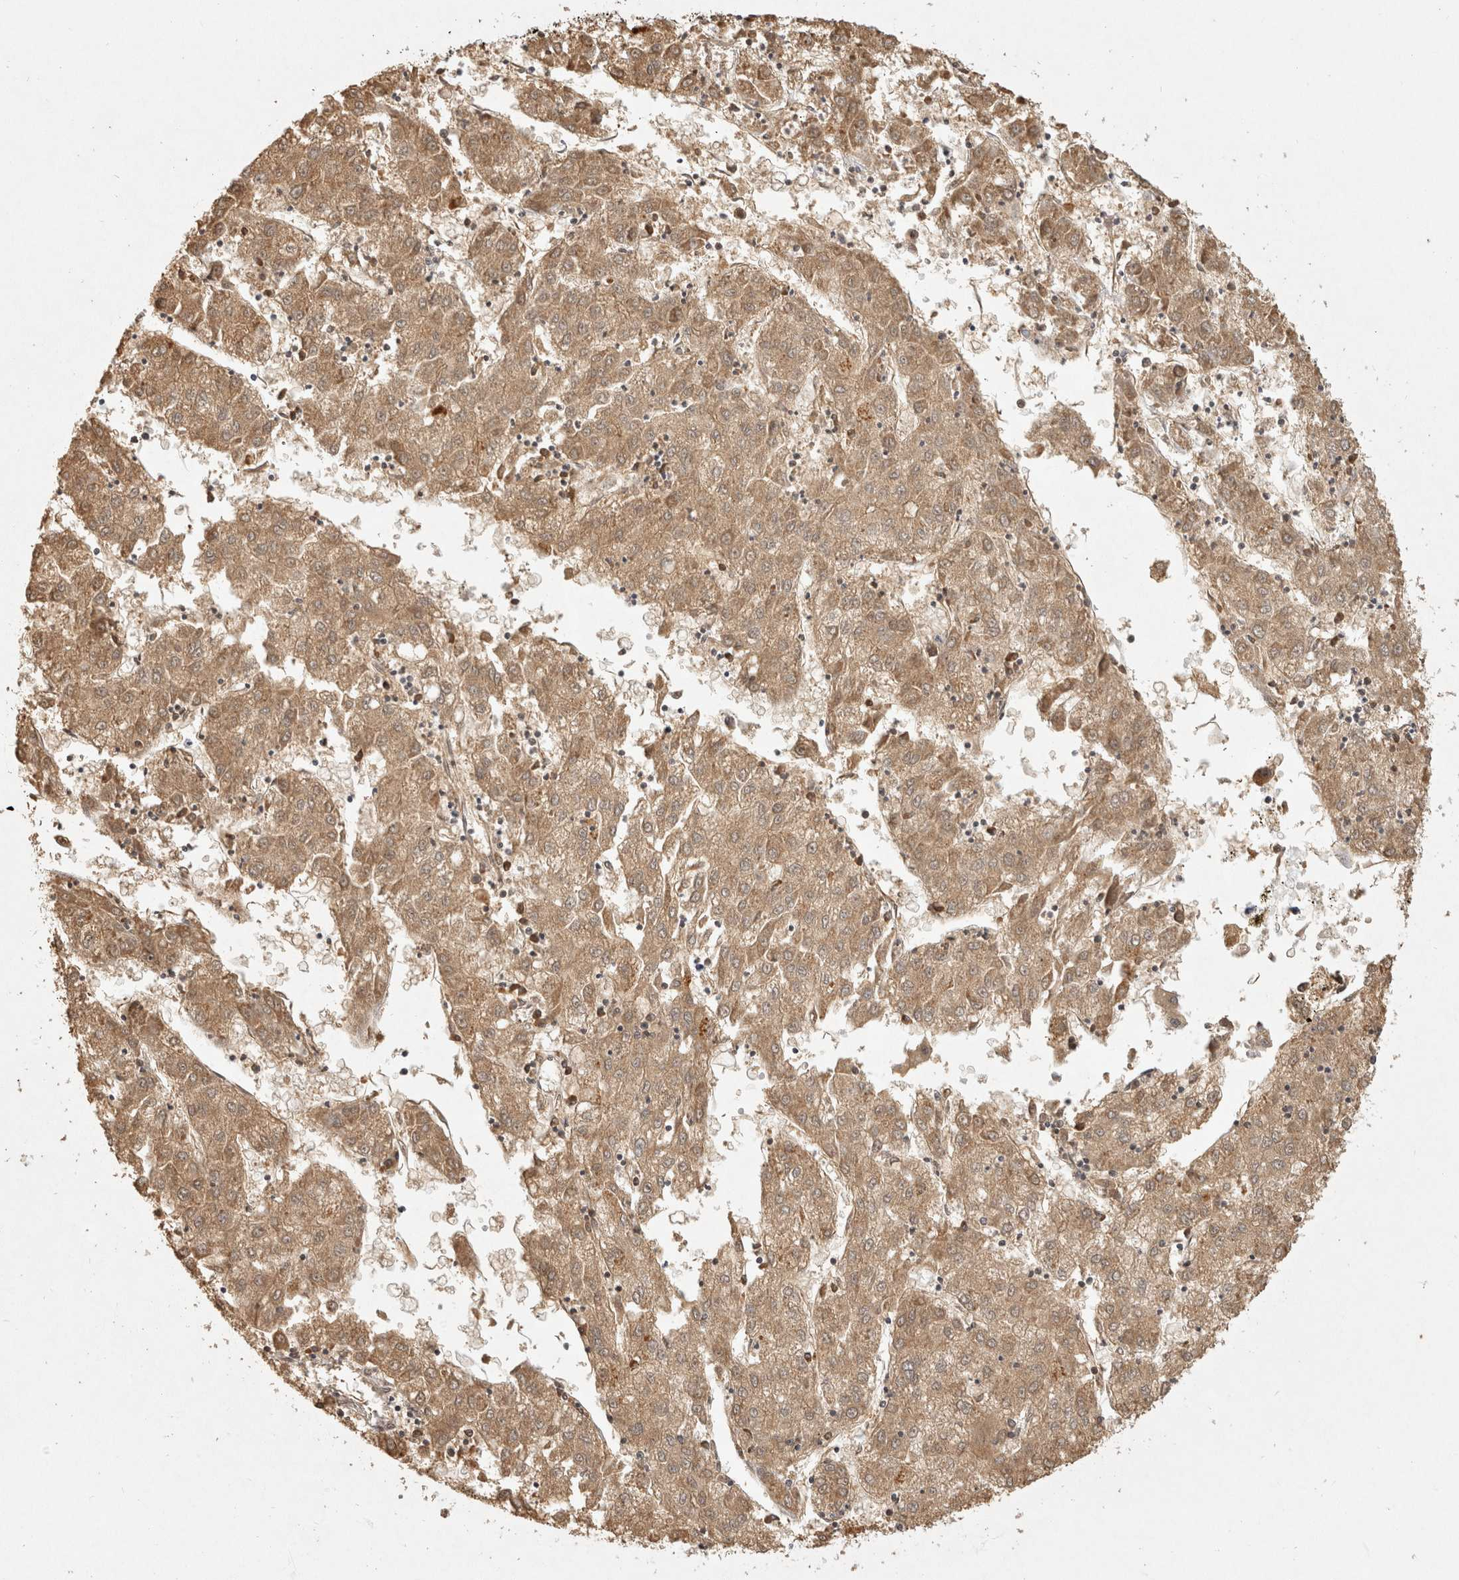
{"staining": {"intensity": "moderate", "quantity": ">75%", "location": "cytoplasmic/membranous"}, "tissue": "liver cancer", "cell_type": "Tumor cells", "image_type": "cancer", "snomed": [{"axis": "morphology", "description": "Carcinoma, Hepatocellular, NOS"}, {"axis": "topography", "description": "Liver"}], "caption": "This is a photomicrograph of immunohistochemistry (IHC) staining of liver hepatocellular carcinoma, which shows moderate expression in the cytoplasmic/membranous of tumor cells.", "gene": "CAMSAP2", "patient": {"sex": "male", "age": 72}}